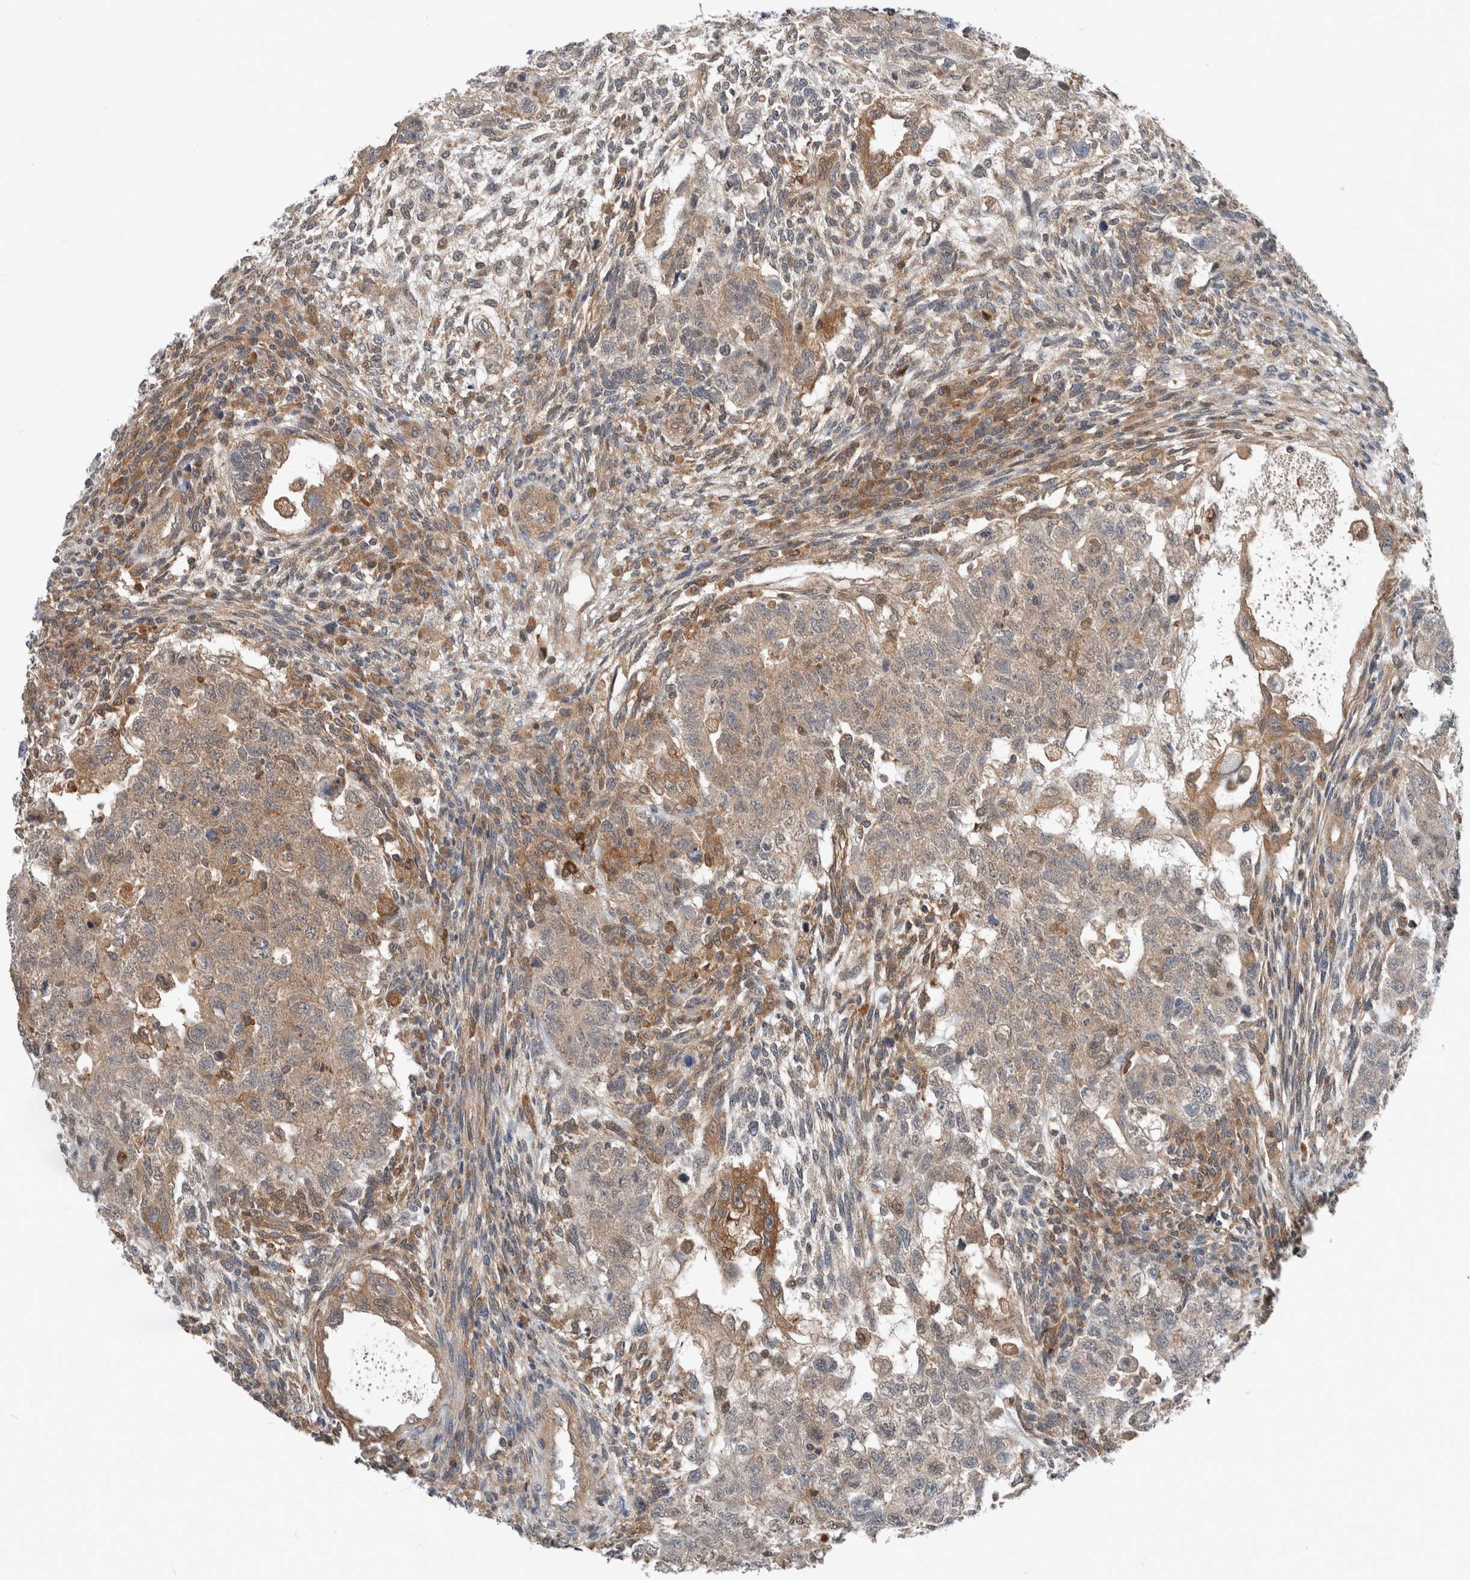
{"staining": {"intensity": "weak", "quantity": ">75%", "location": "cytoplasmic/membranous"}, "tissue": "testis cancer", "cell_type": "Tumor cells", "image_type": "cancer", "snomed": [{"axis": "morphology", "description": "Normal tissue, NOS"}, {"axis": "morphology", "description": "Carcinoma, Embryonal, NOS"}, {"axis": "topography", "description": "Testis"}], "caption": "Immunohistochemistry (DAB) staining of human embryonal carcinoma (testis) reveals weak cytoplasmic/membranous protein staining in approximately >75% of tumor cells. The staining was performed using DAB (3,3'-diaminobenzidine) to visualize the protein expression in brown, while the nuclei were stained in blue with hematoxylin (Magnification: 20x).", "gene": "XPNPEP1", "patient": {"sex": "male", "age": 36}}